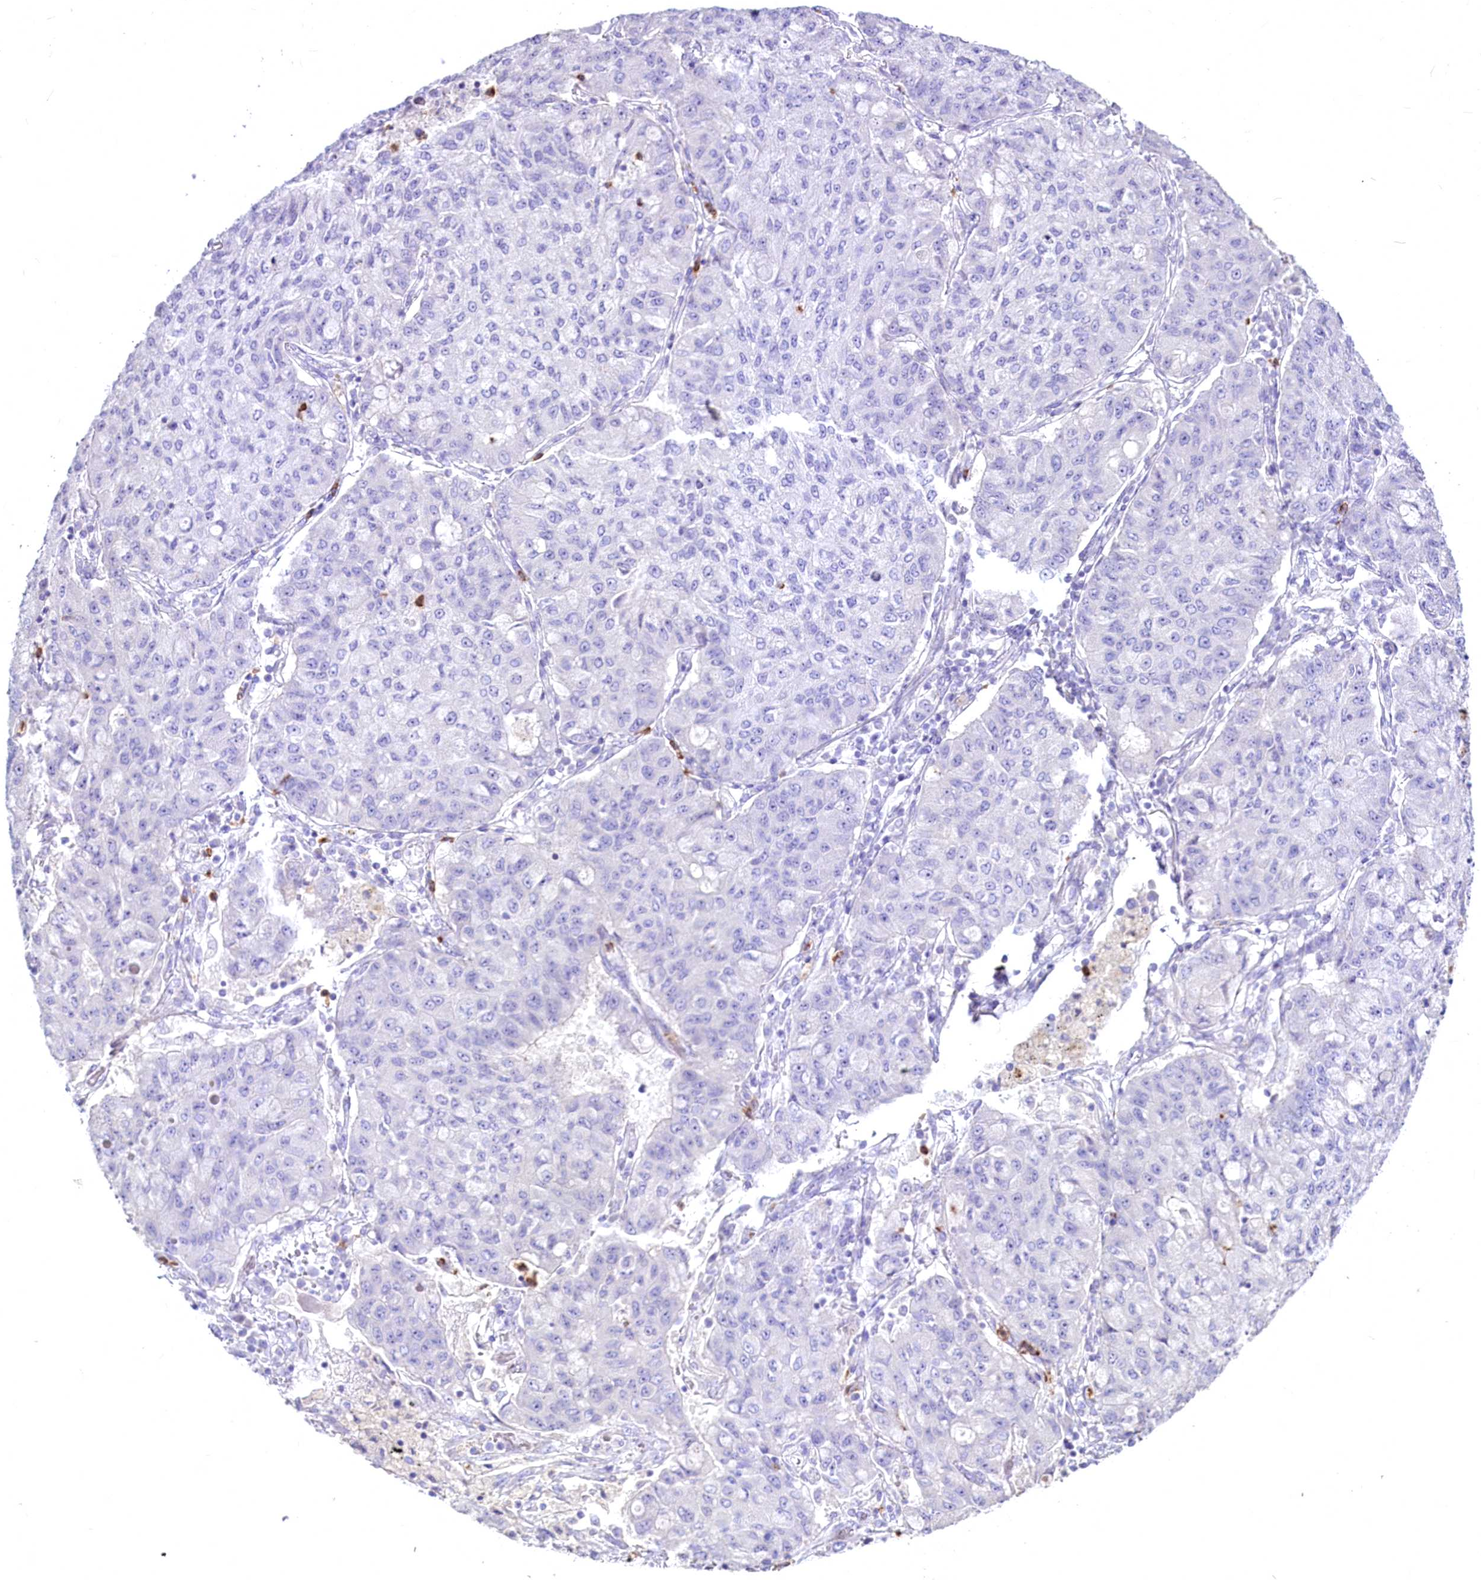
{"staining": {"intensity": "negative", "quantity": "none", "location": "none"}, "tissue": "lung cancer", "cell_type": "Tumor cells", "image_type": "cancer", "snomed": [{"axis": "morphology", "description": "Squamous cell carcinoma, NOS"}, {"axis": "topography", "description": "Lung"}], "caption": "The histopathology image demonstrates no significant expression in tumor cells of lung squamous cell carcinoma.", "gene": "FAM209B", "patient": {"sex": "male", "age": 74}}